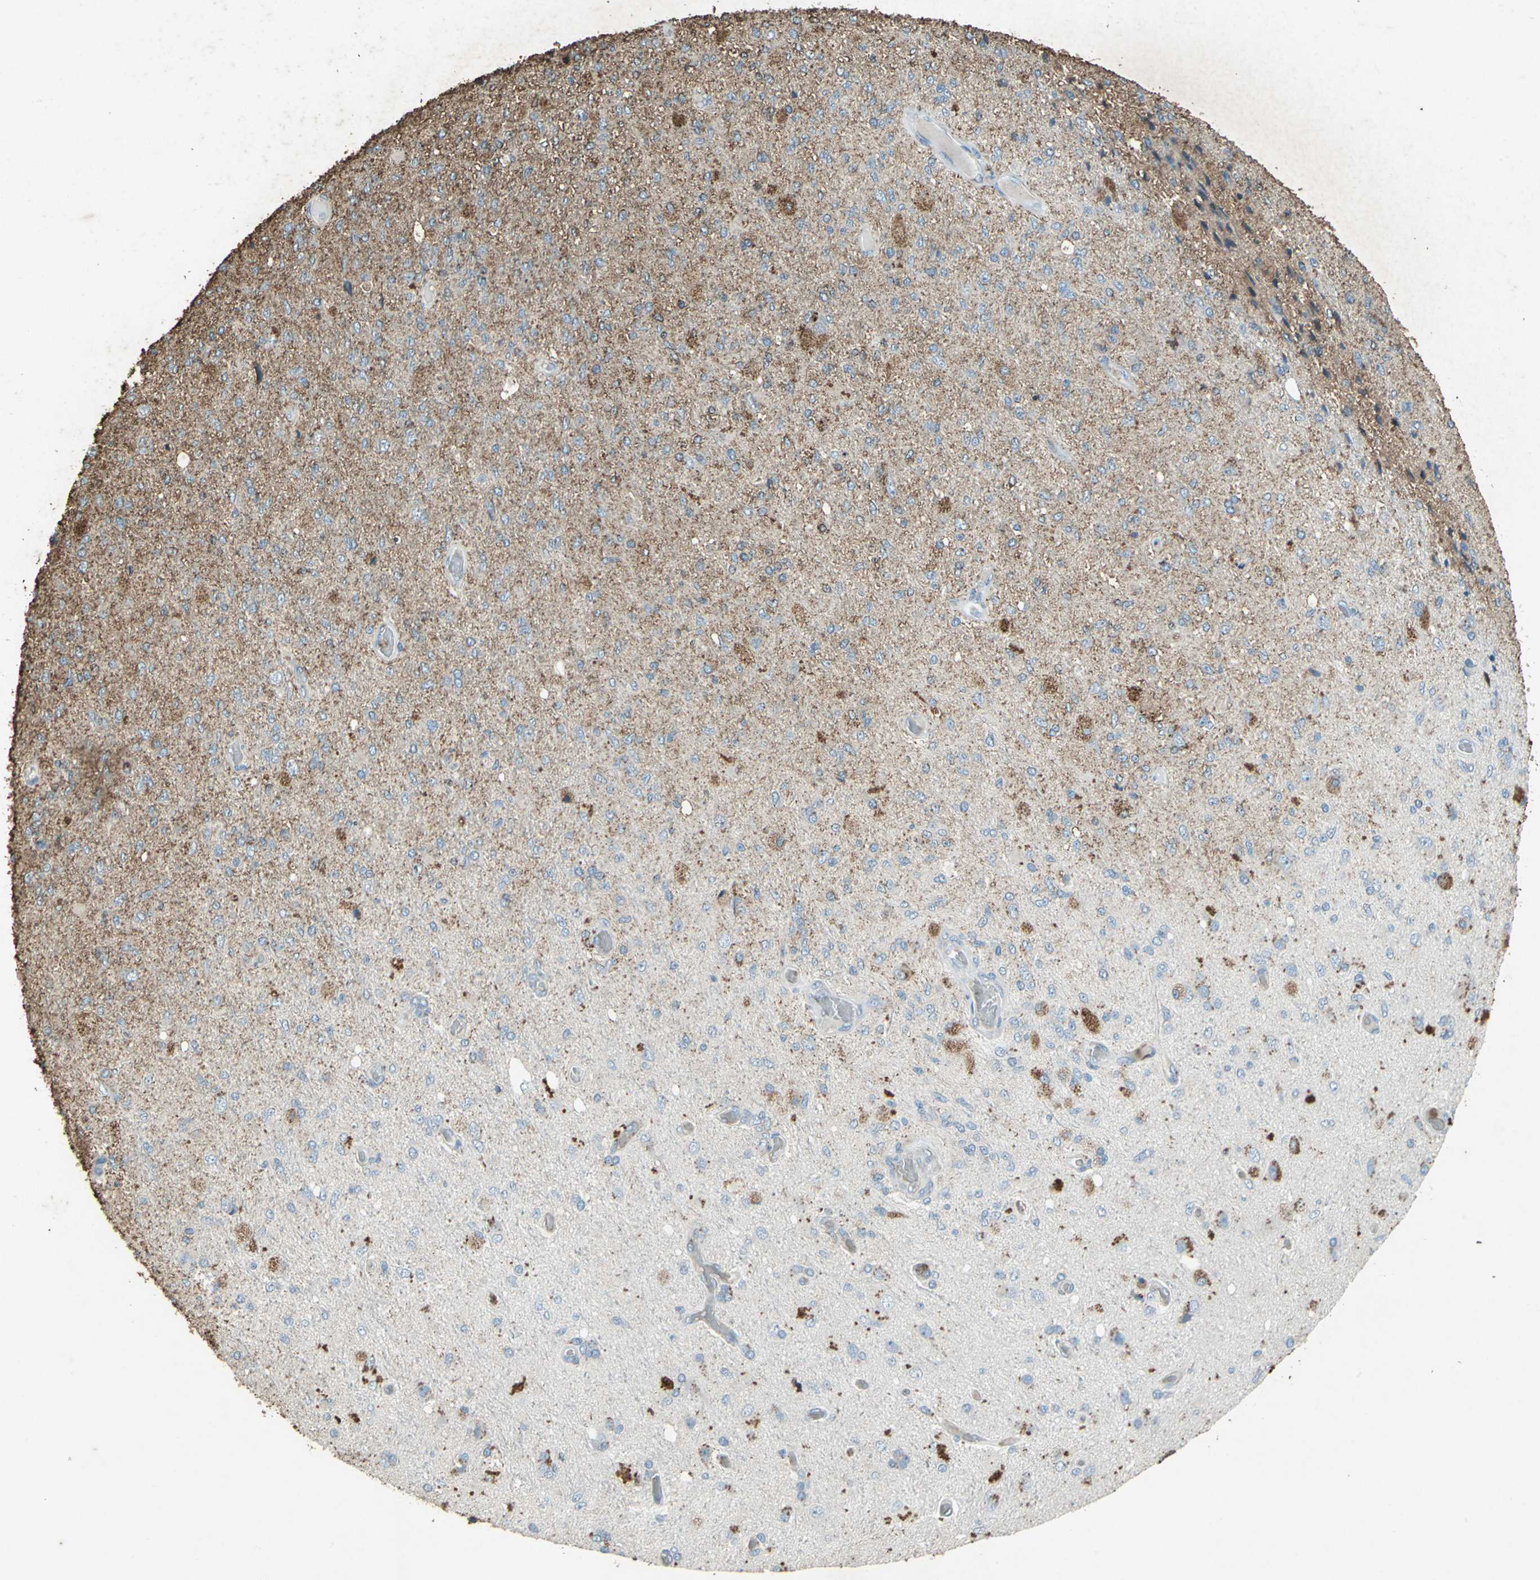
{"staining": {"intensity": "moderate", "quantity": "25%-75%", "location": "cytoplasmic/membranous"}, "tissue": "glioma", "cell_type": "Tumor cells", "image_type": "cancer", "snomed": [{"axis": "morphology", "description": "Normal tissue, NOS"}, {"axis": "morphology", "description": "Glioma, malignant, High grade"}, {"axis": "topography", "description": "Cerebral cortex"}], "caption": "Brown immunohistochemical staining in human glioma shows moderate cytoplasmic/membranous expression in approximately 25%-75% of tumor cells.", "gene": "CCR6", "patient": {"sex": "male", "age": 77}}